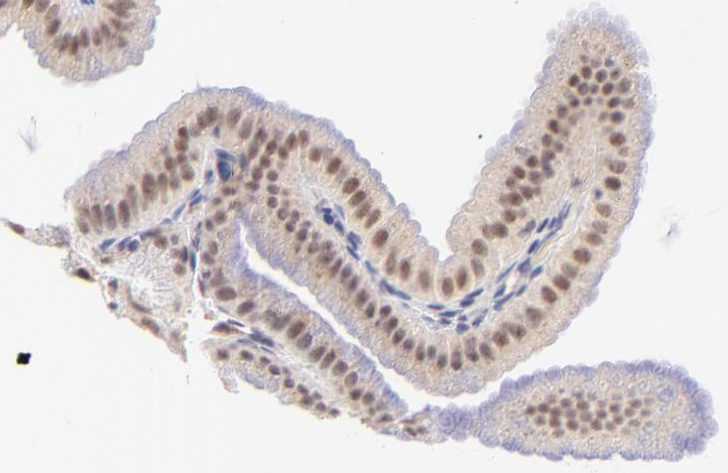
{"staining": {"intensity": "moderate", "quantity": ">75%", "location": "nuclear"}, "tissue": "gallbladder", "cell_type": "Glandular cells", "image_type": "normal", "snomed": [{"axis": "morphology", "description": "Normal tissue, NOS"}, {"axis": "topography", "description": "Gallbladder"}], "caption": "Normal gallbladder was stained to show a protein in brown. There is medium levels of moderate nuclear staining in about >75% of glandular cells.", "gene": "MED12", "patient": {"sex": "female", "age": 63}}